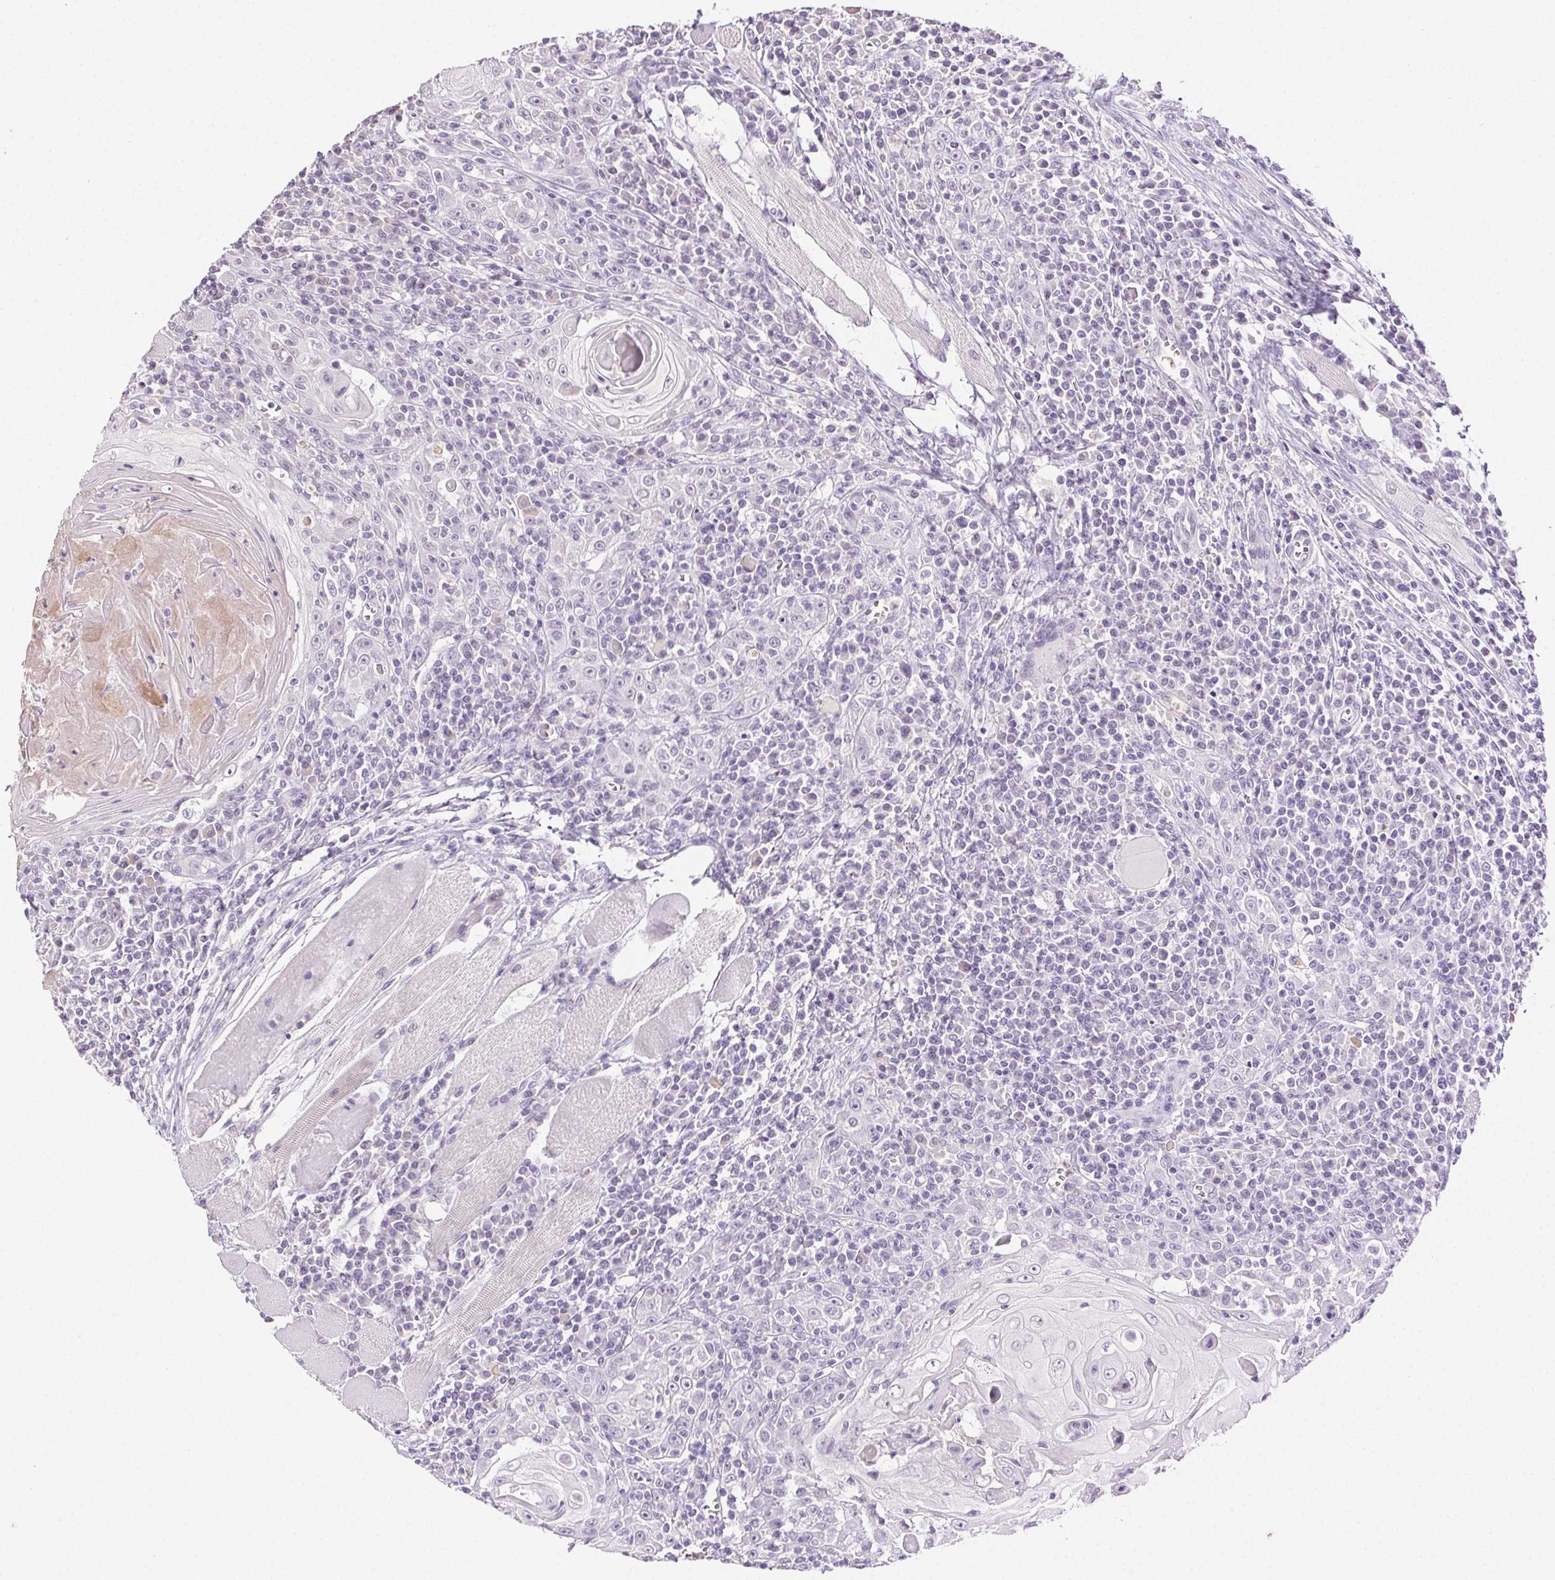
{"staining": {"intensity": "negative", "quantity": "none", "location": "none"}, "tissue": "head and neck cancer", "cell_type": "Tumor cells", "image_type": "cancer", "snomed": [{"axis": "morphology", "description": "Squamous cell carcinoma, NOS"}, {"axis": "topography", "description": "Head-Neck"}], "caption": "DAB immunohistochemical staining of head and neck cancer exhibits no significant positivity in tumor cells.", "gene": "CLDN10", "patient": {"sex": "male", "age": 52}}